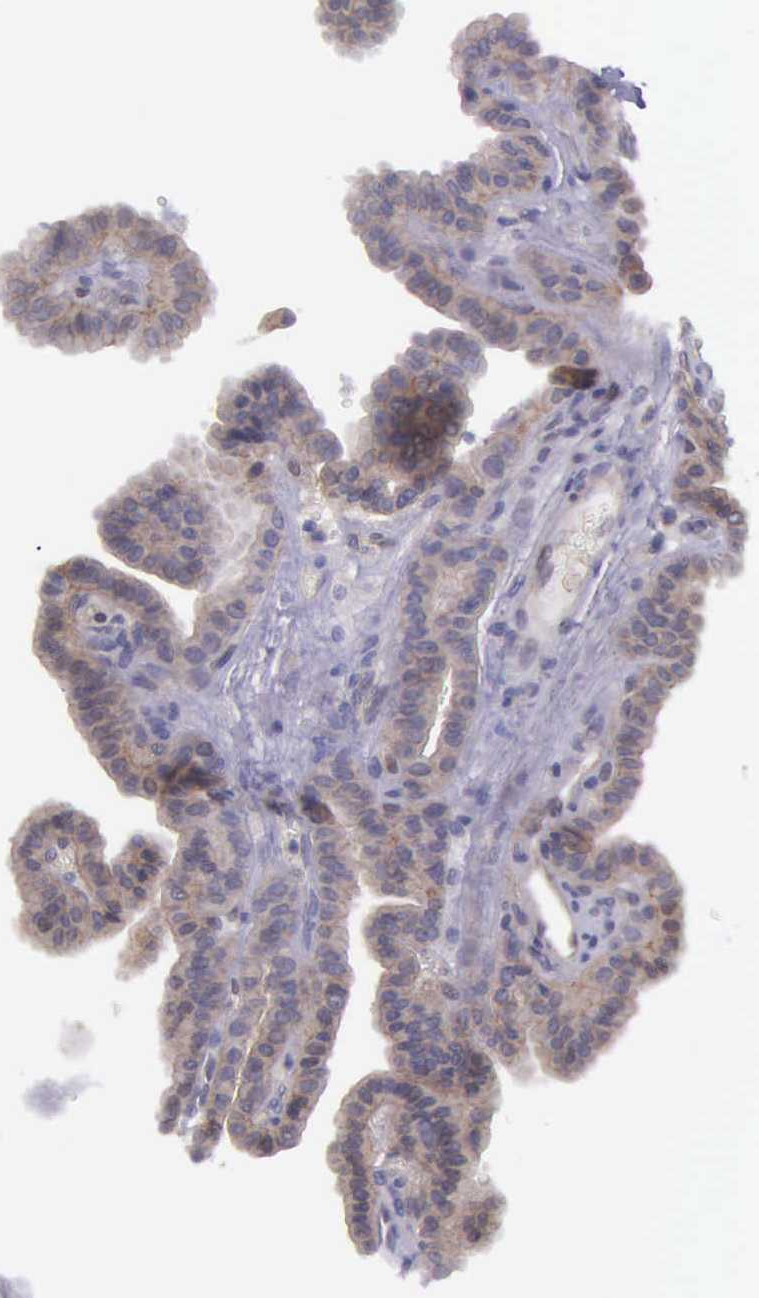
{"staining": {"intensity": "weak", "quantity": "<25%", "location": "cytoplasmic/membranous"}, "tissue": "thyroid cancer", "cell_type": "Tumor cells", "image_type": "cancer", "snomed": [{"axis": "morphology", "description": "Papillary adenocarcinoma, NOS"}, {"axis": "topography", "description": "Thyroid gland"}], "caption": "The IHC image has no significant staining in tumor cells of thyroid cancer (papillary adenocarcinoma) tissue. (DAB (3,3'-diaminobenzidine) immunohistochemistry visualized using brightfield microscopy, high magnification).", "gene": "MICAL3", "patient": {"sex": "male", "age": 87}}